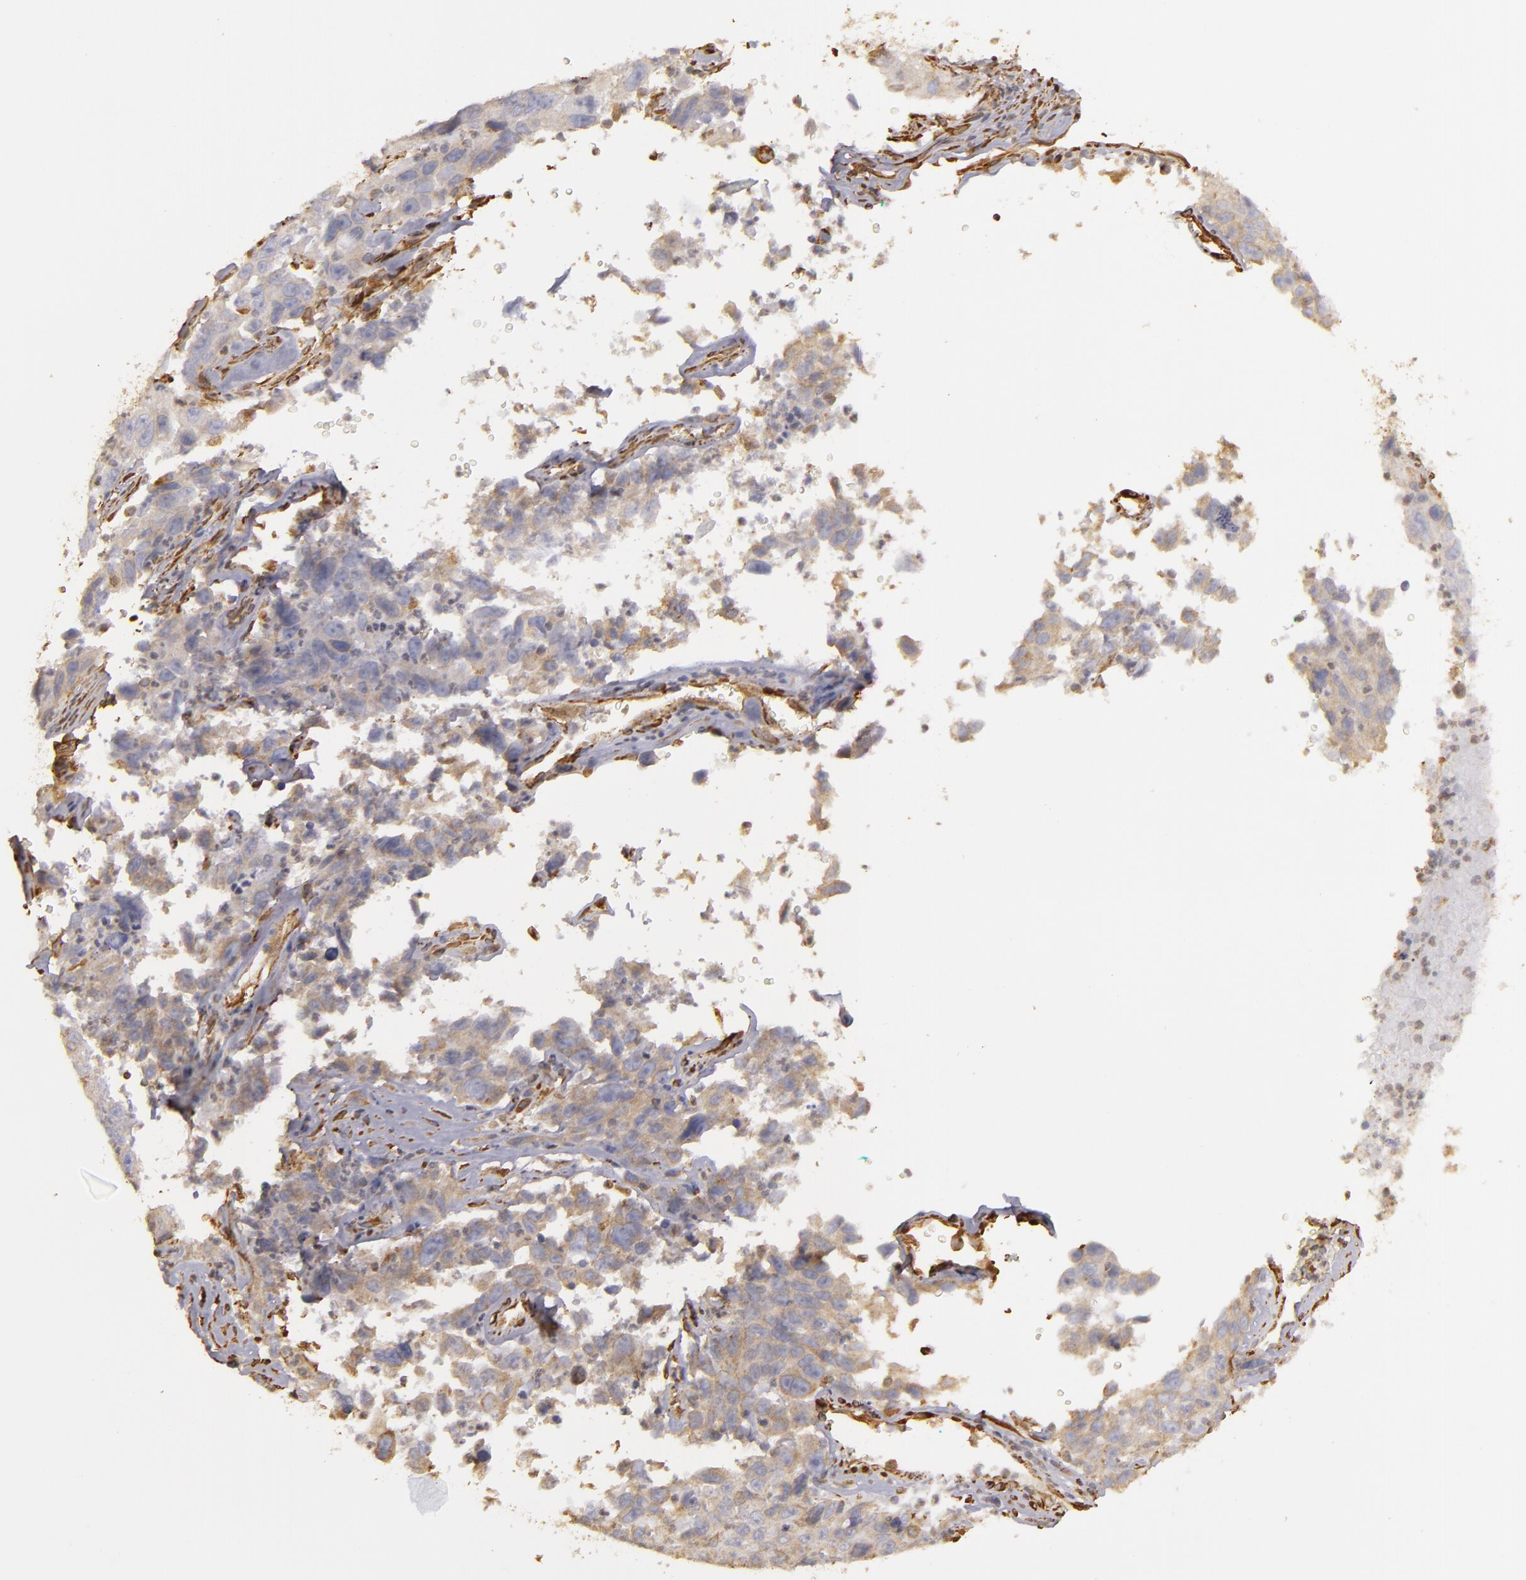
{"staining": {"intensity": "weak", "quantity": "25%-75%", "location": "cytoplasmic/membranous"}, "tissue": "lung cancer", "cell_type": "Tumor cells", "image_type": "cancer", "snomed": [{"axis": "morphology", "description": "Squamous cell carcinoma, NOS"}, {"axis": "topography", "description": "Lung"}], "caption": "Squamous cell carcinoma (lung) stained for a protein shows weak cytoplasmic/membranous positivity in tumor cells.", "gene": "CYB5R3", "patient": {"sex": "male", "age": 64}}